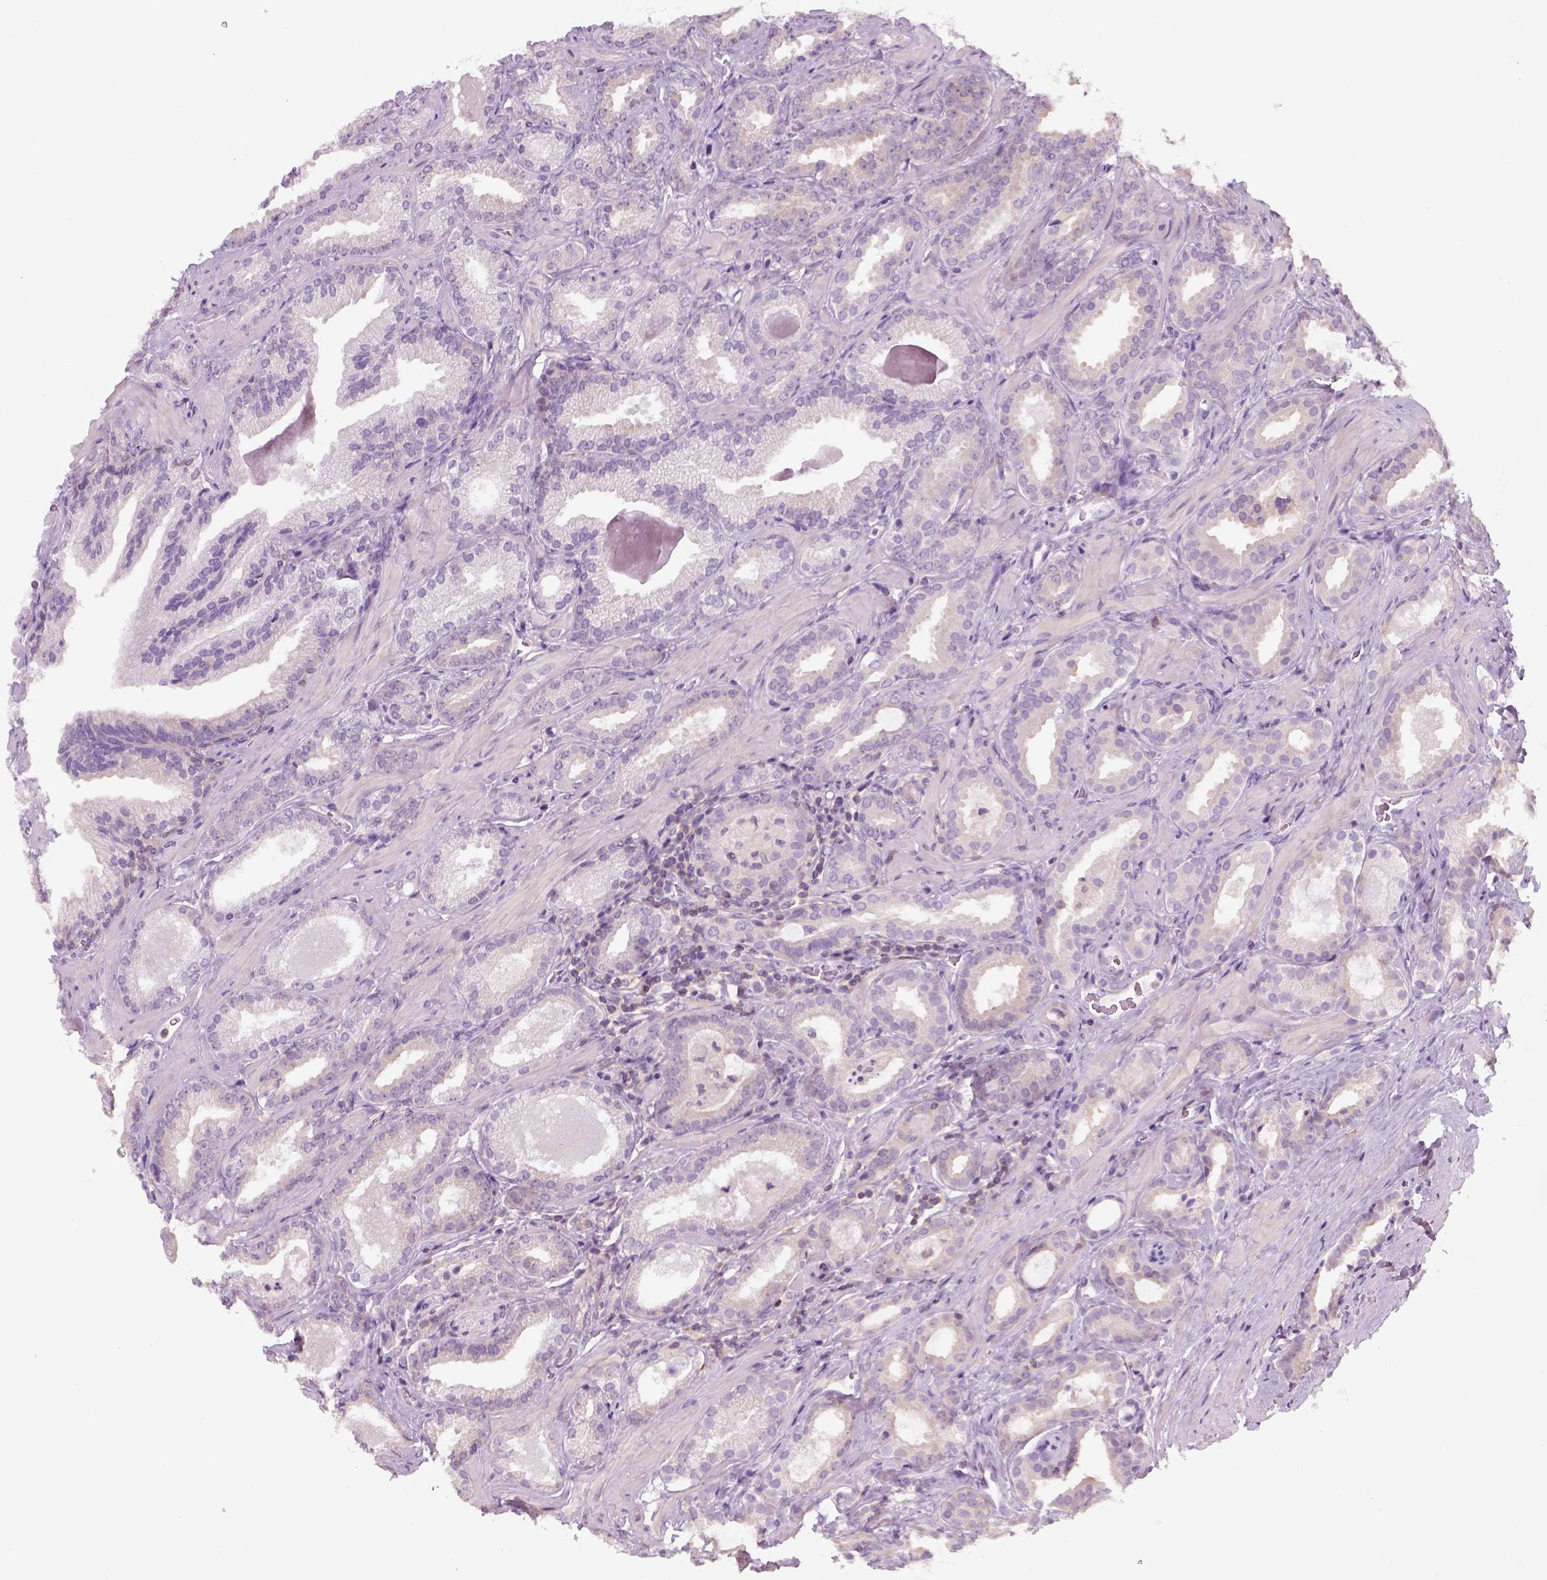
{"staining": {"intensity": "negative", "quantity": "none", "location": "none"}, "tissue": "prostate cancer", "cell_type": "Tumor cells", "image_type": "cancer", "snomed": [{"axis": "morphology", "description": "Adenocarcinoma, Low grade"}, {"axis": "topography", "description": "Prostate"}], "caption": "A high-resolution photomicrograph shows immunohistochemistry staining of prostate low-grade adenocarcinoma, which reveals no significant expression in tumor cells. (Immunohistochemistry, brightfield microscopy, high magnification).", "gene": "EPHB1", "patient": {"sex": "male", "age": 62}}